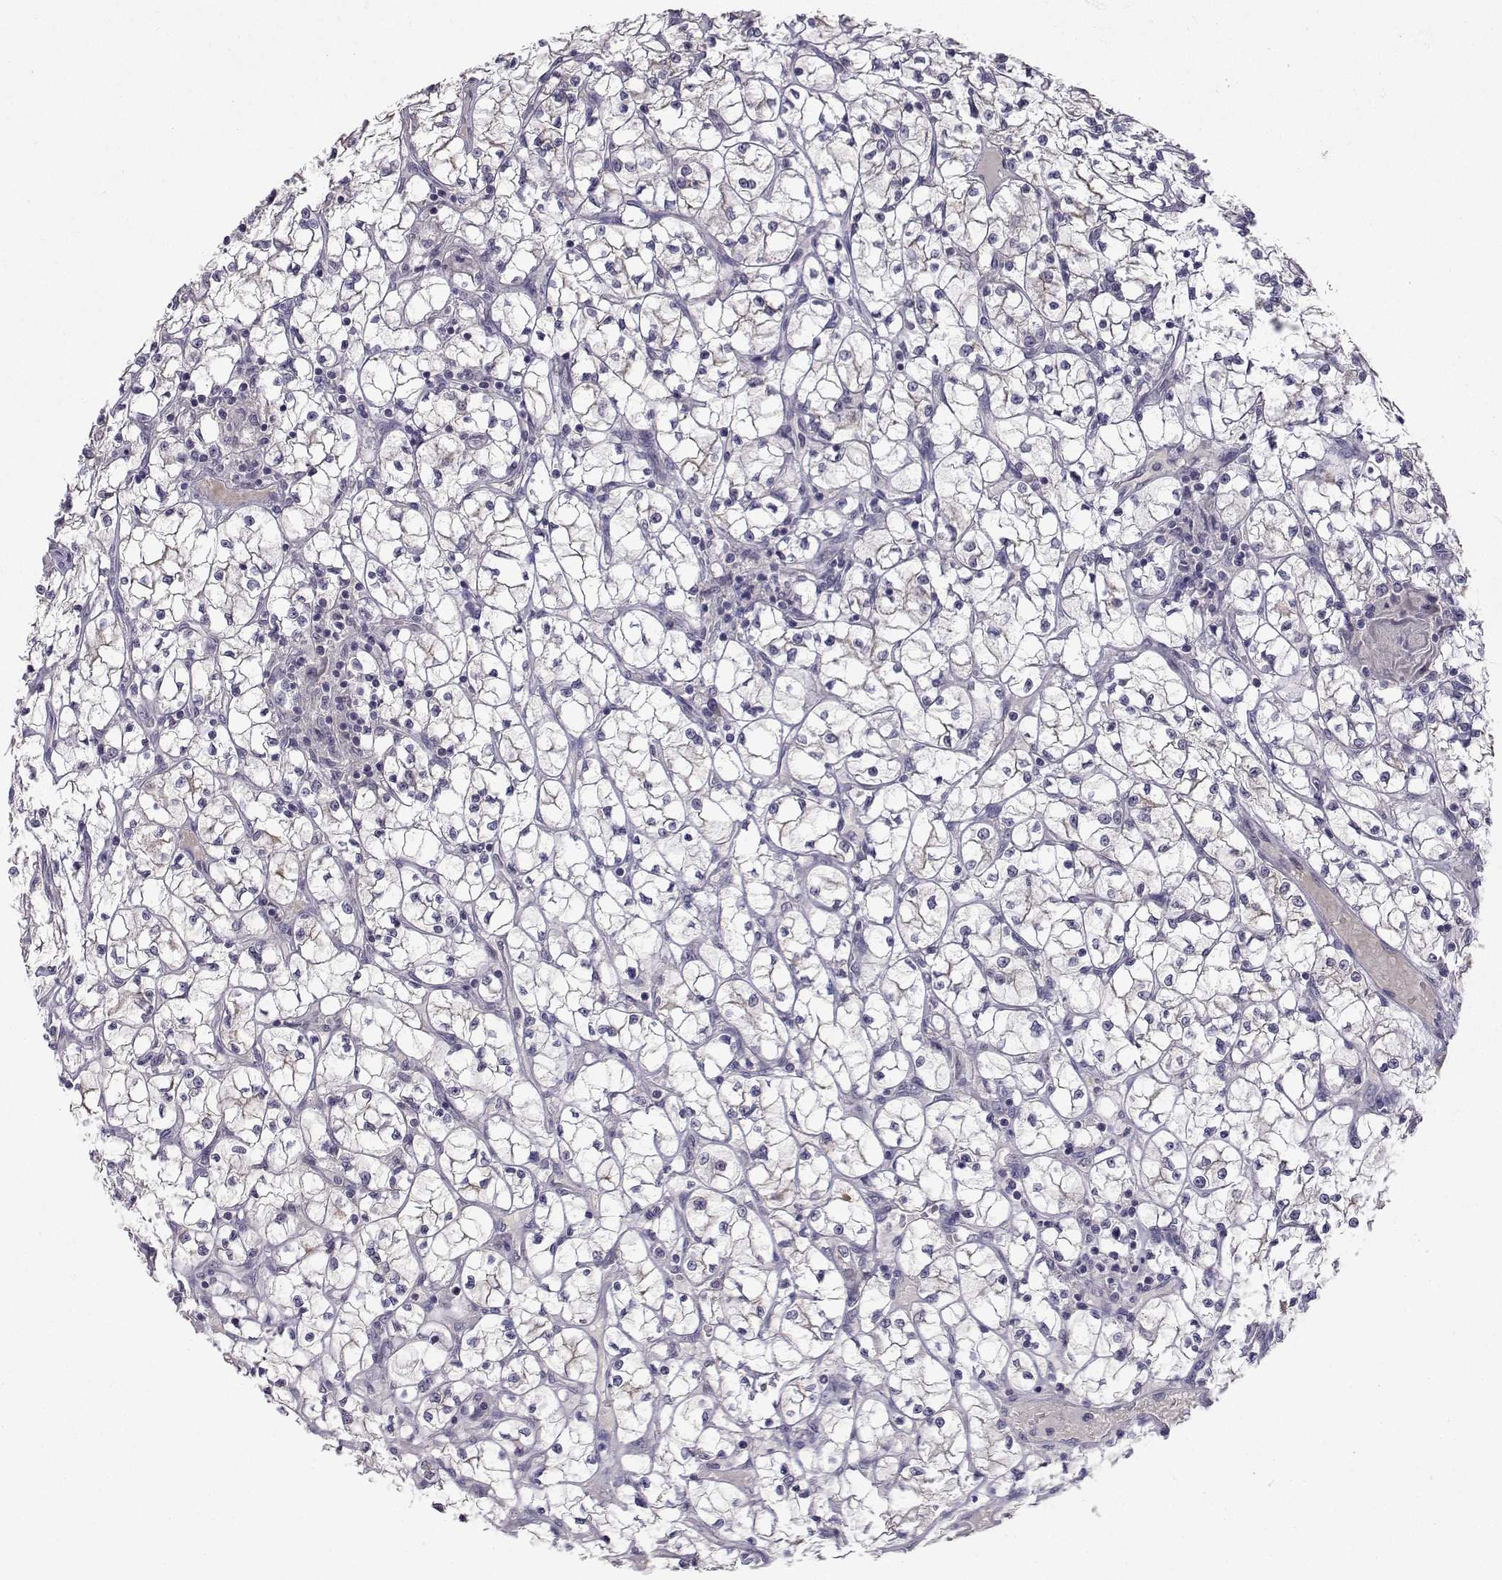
{"staining": {"intensity": "negative", "quantity": "none", "location": "none"}, "tissue": "renal cancer", "cell_type": "Tumor cells", "image_type": "cancer", "snomed": [{"axis": "morphology", "description": "Adenocarcinoma, NOS"}, {"axis": "topography", "description": "Kidney"}], "caption": "The immunohistochemistry (IHC) image has no significant positivity in tumor cells of adenocarcinoma (renal) tissue.", "gene": "SLC6A3", "patient": {"sex": "female", "age": 64}}